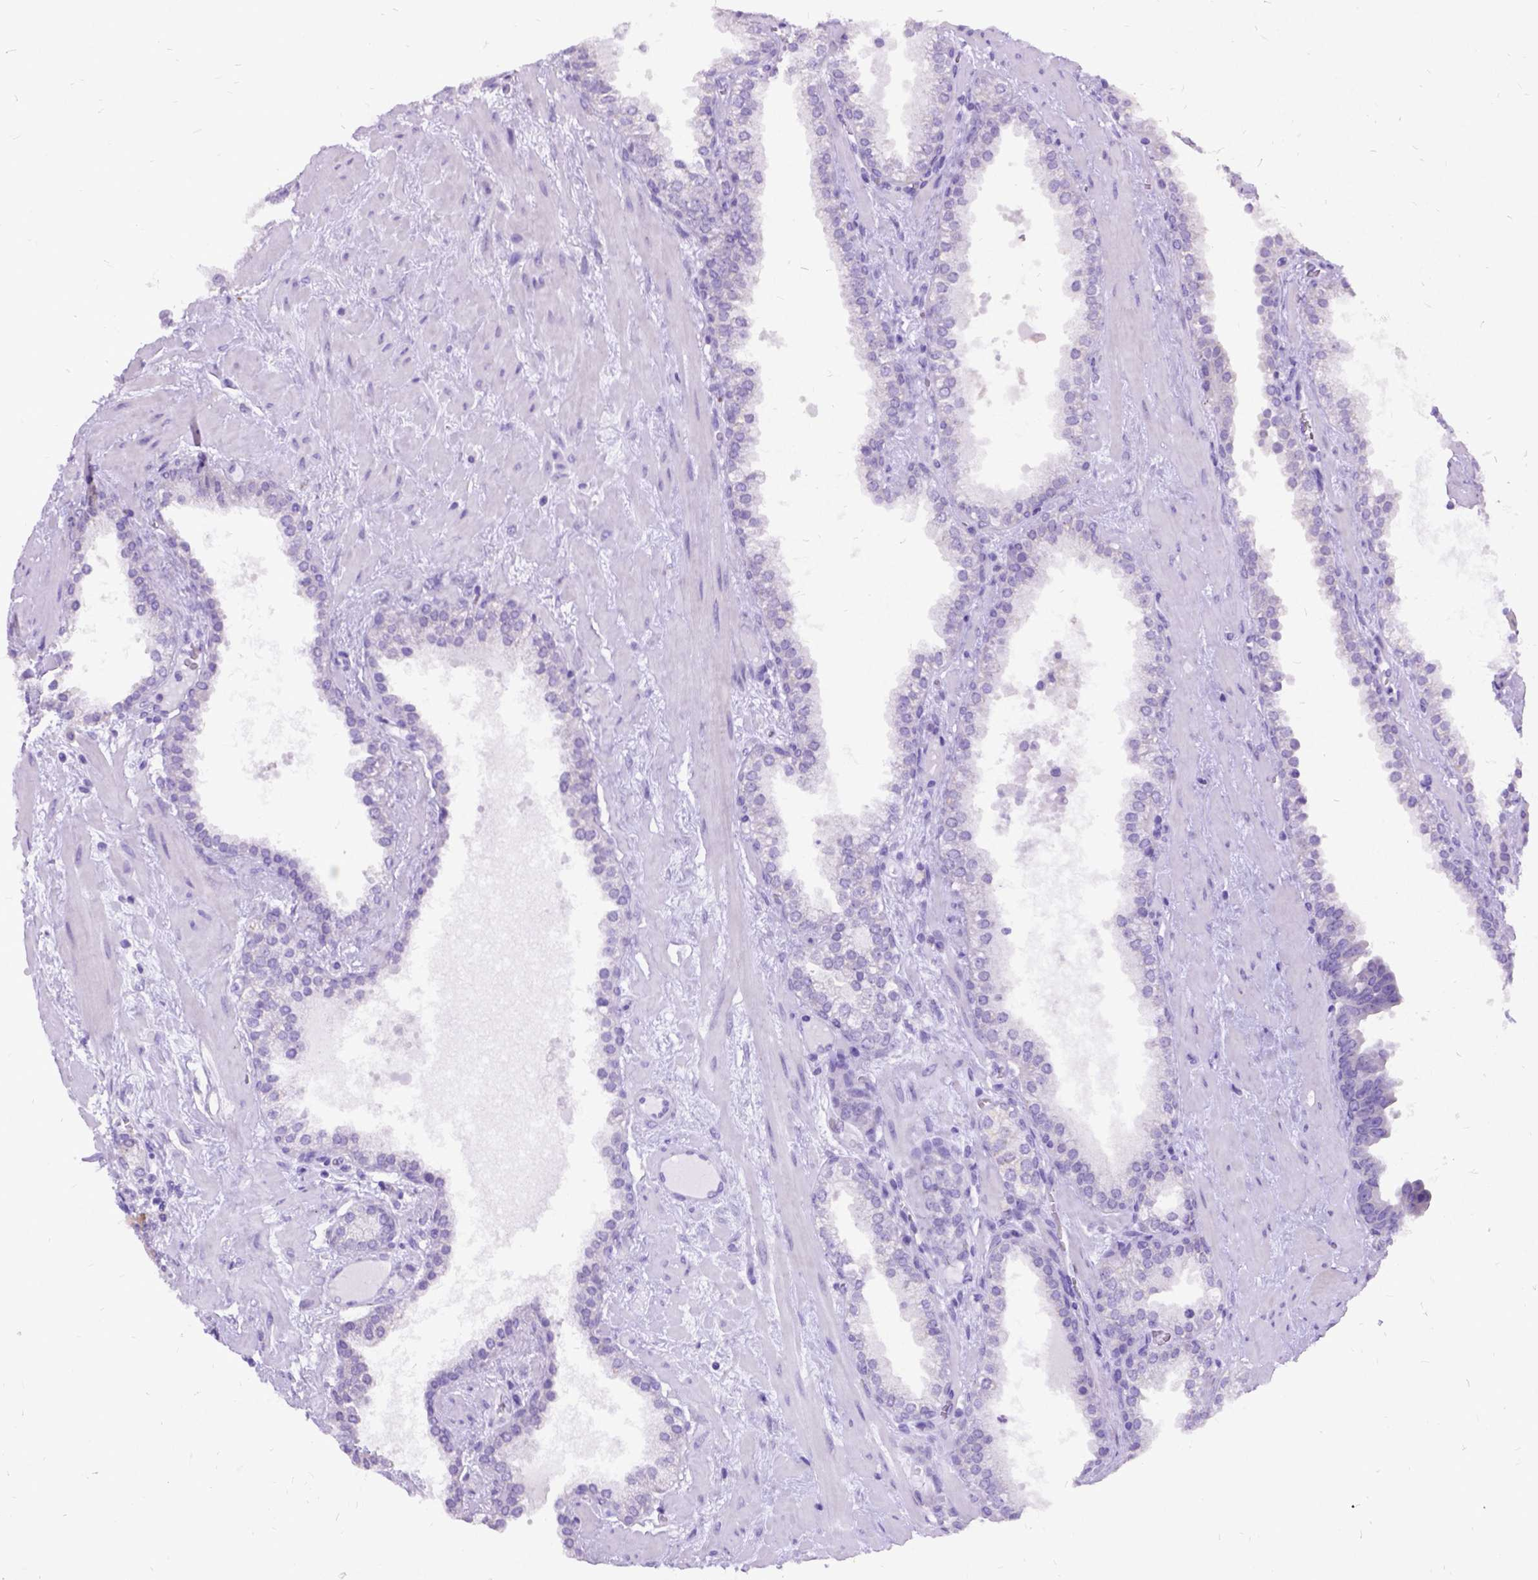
{"staining": {"intensity": "negative", "quantity": "none", "location": "none"}, "tissue": "prostate cancer", "cell_type": "Tumor cells", "image_type": "cancer", "snomed": [{"axis": "morphology", "description": "Adenocarcinoma, Low grade"}, {"axis": "topography", "description": "Prostate"}], "caption": "DAB immunohistochemical staining of prostate low-grade adenocarcinoma reveals no significant staining in tumor cells.", "gene": "NEUROD4", "patient": {"sex": "male", "age": 62}}